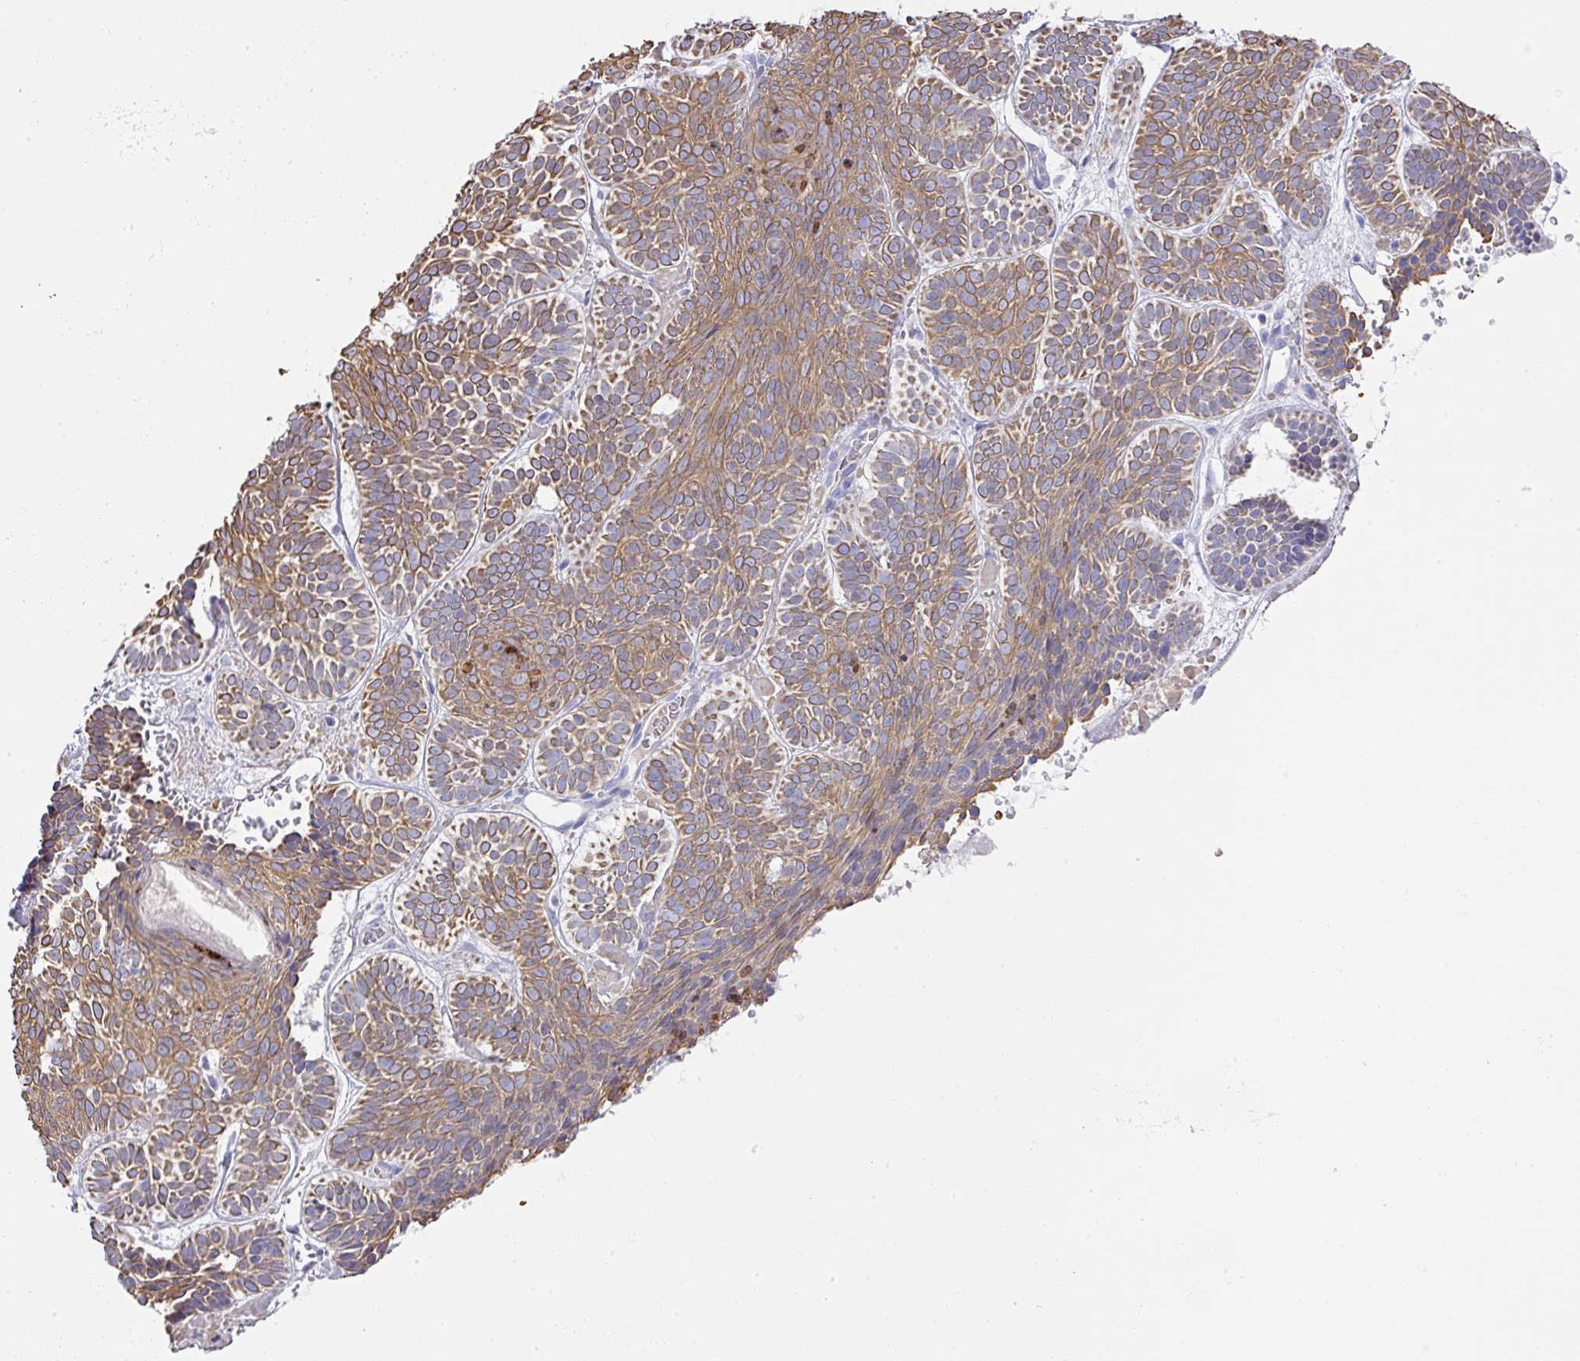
{"staining": {"intensity": "moderate", "quantity": ">75%", "location": "cytoplasmic/membranous"}, "tissue": "skin cancer", "cell_type": "Tumor cells", "image_type": "cancer", "snomed": [{"axis": "morphology", "description": "Basal cell carcinoma"}, {"axis": "topography", "description": "Skin"}], "caption": "Immunohistochemistry (IHC) histopathology image of neoplastic tissue: skin basal cell carcinoma stained using immunohistochemistry (IHC) shows medium levels of moderate protein expression localized specifically in the cytoplasmic/membranous of tumor cells, appearing as a cytoplasmic/membranous brown color.", "gene": "TARM1", "patient": {"sex": "male", "age": 85}}